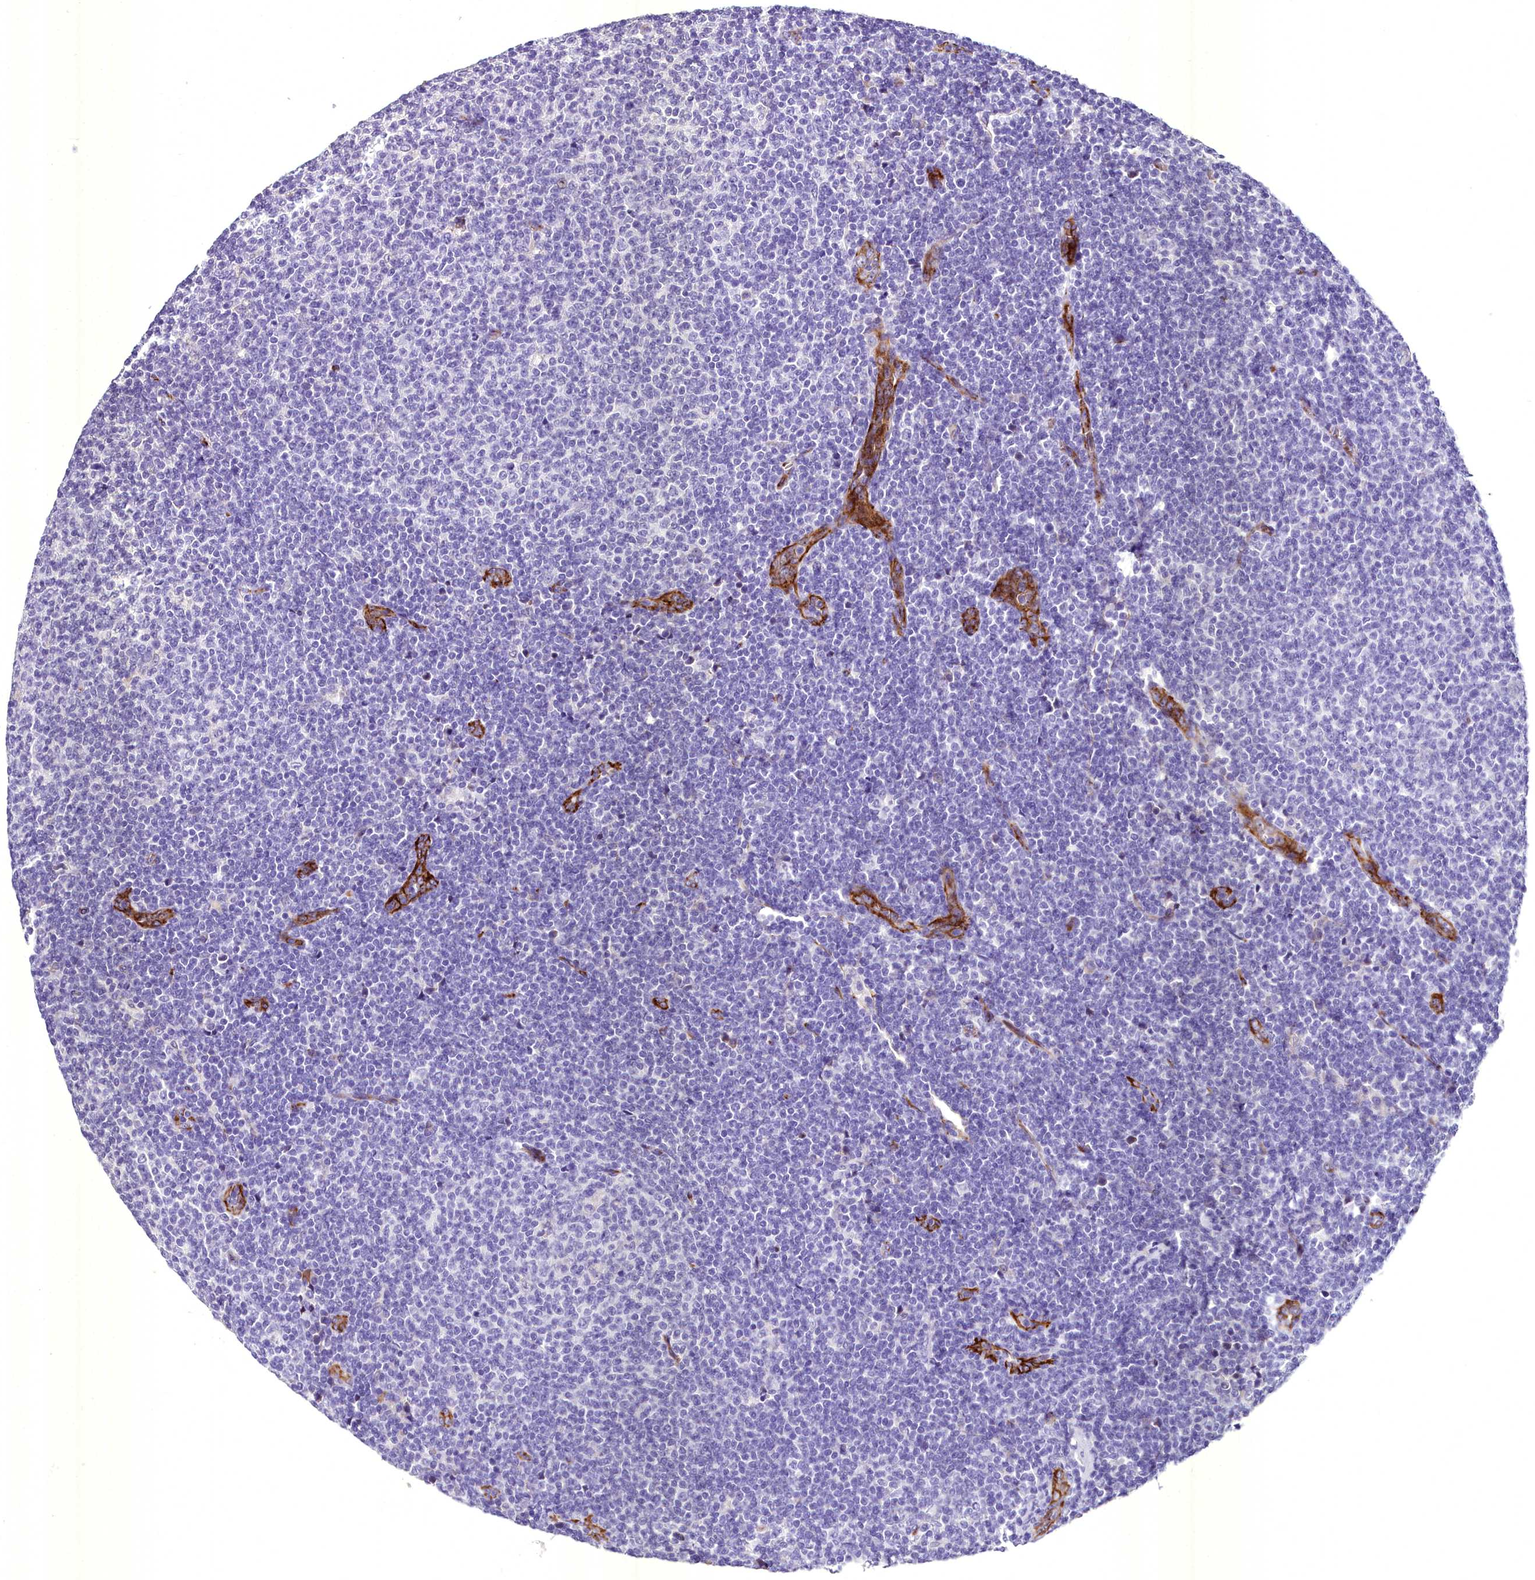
{"staining": {"intensity": "negative", "quantity": "none", "location": "none"}, "tissue": "lymphoma", "cell_type": "Tumor cells", "image_type": "cancer", "snomed": [{"axis": "morphology", "description": "Malignant lymphoma, non-Hodgkin's type, Low grade"}, {"axis": "topography", "description": "Lymph node"}], "caption": "The micrograph demonstrates no staining of tumor cells in low-grade malignant lymphoma, non-Hodgkin's type. (Stains: DAB (3,3'-diaminobenzidine) IHC with hematoxylin counter stain, Microscopy: brightfield microscopy at high magnification).", "gene": "MS4A18", "patient": {"sex": "male", "age": 66}}